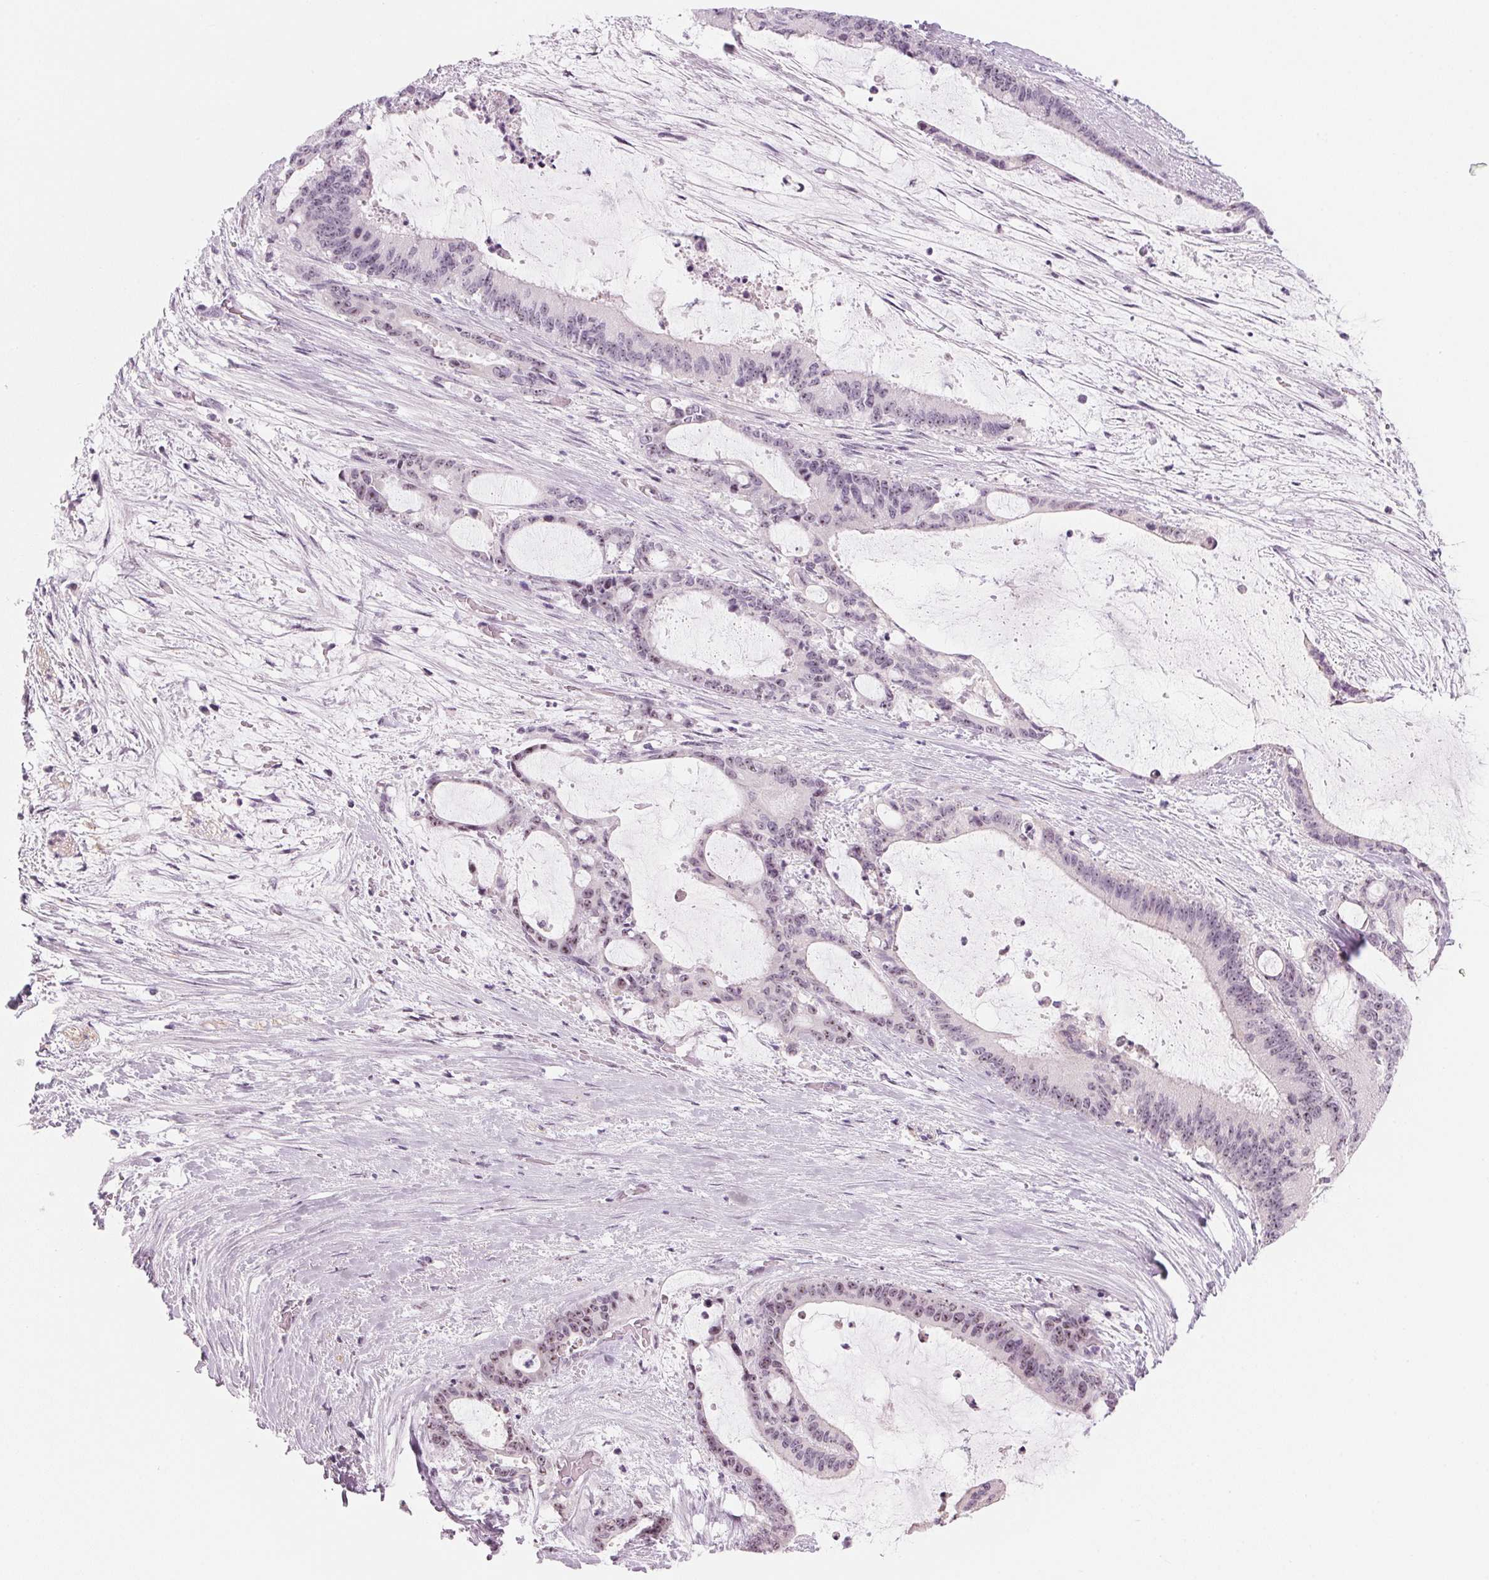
{"staining": {"intensity": "moderate", "quantity": "<25%", "location": "nuclear"}, "tissue": "liver cancer", "cell_type": "Tumor cells", "image_type": "cancer", "snomed": [{"axis": "morphology", "description": "Normal tissue, NOS"}, {"axis": "morphology", "description": "Cholangiocarcinoma"}, {"axis": "topography", "description": "Liver"}, {"axis": "topography", "description": "Peripheral nerve tissue"}], "caption": "High-power microscopy captured an IHC histopathology image of liver cancer, revealing moderate nuclear staining in about <25% of tumor cells.", "gene": "DNTTIP2", "patient": {"sex": "female", "age": 73}}